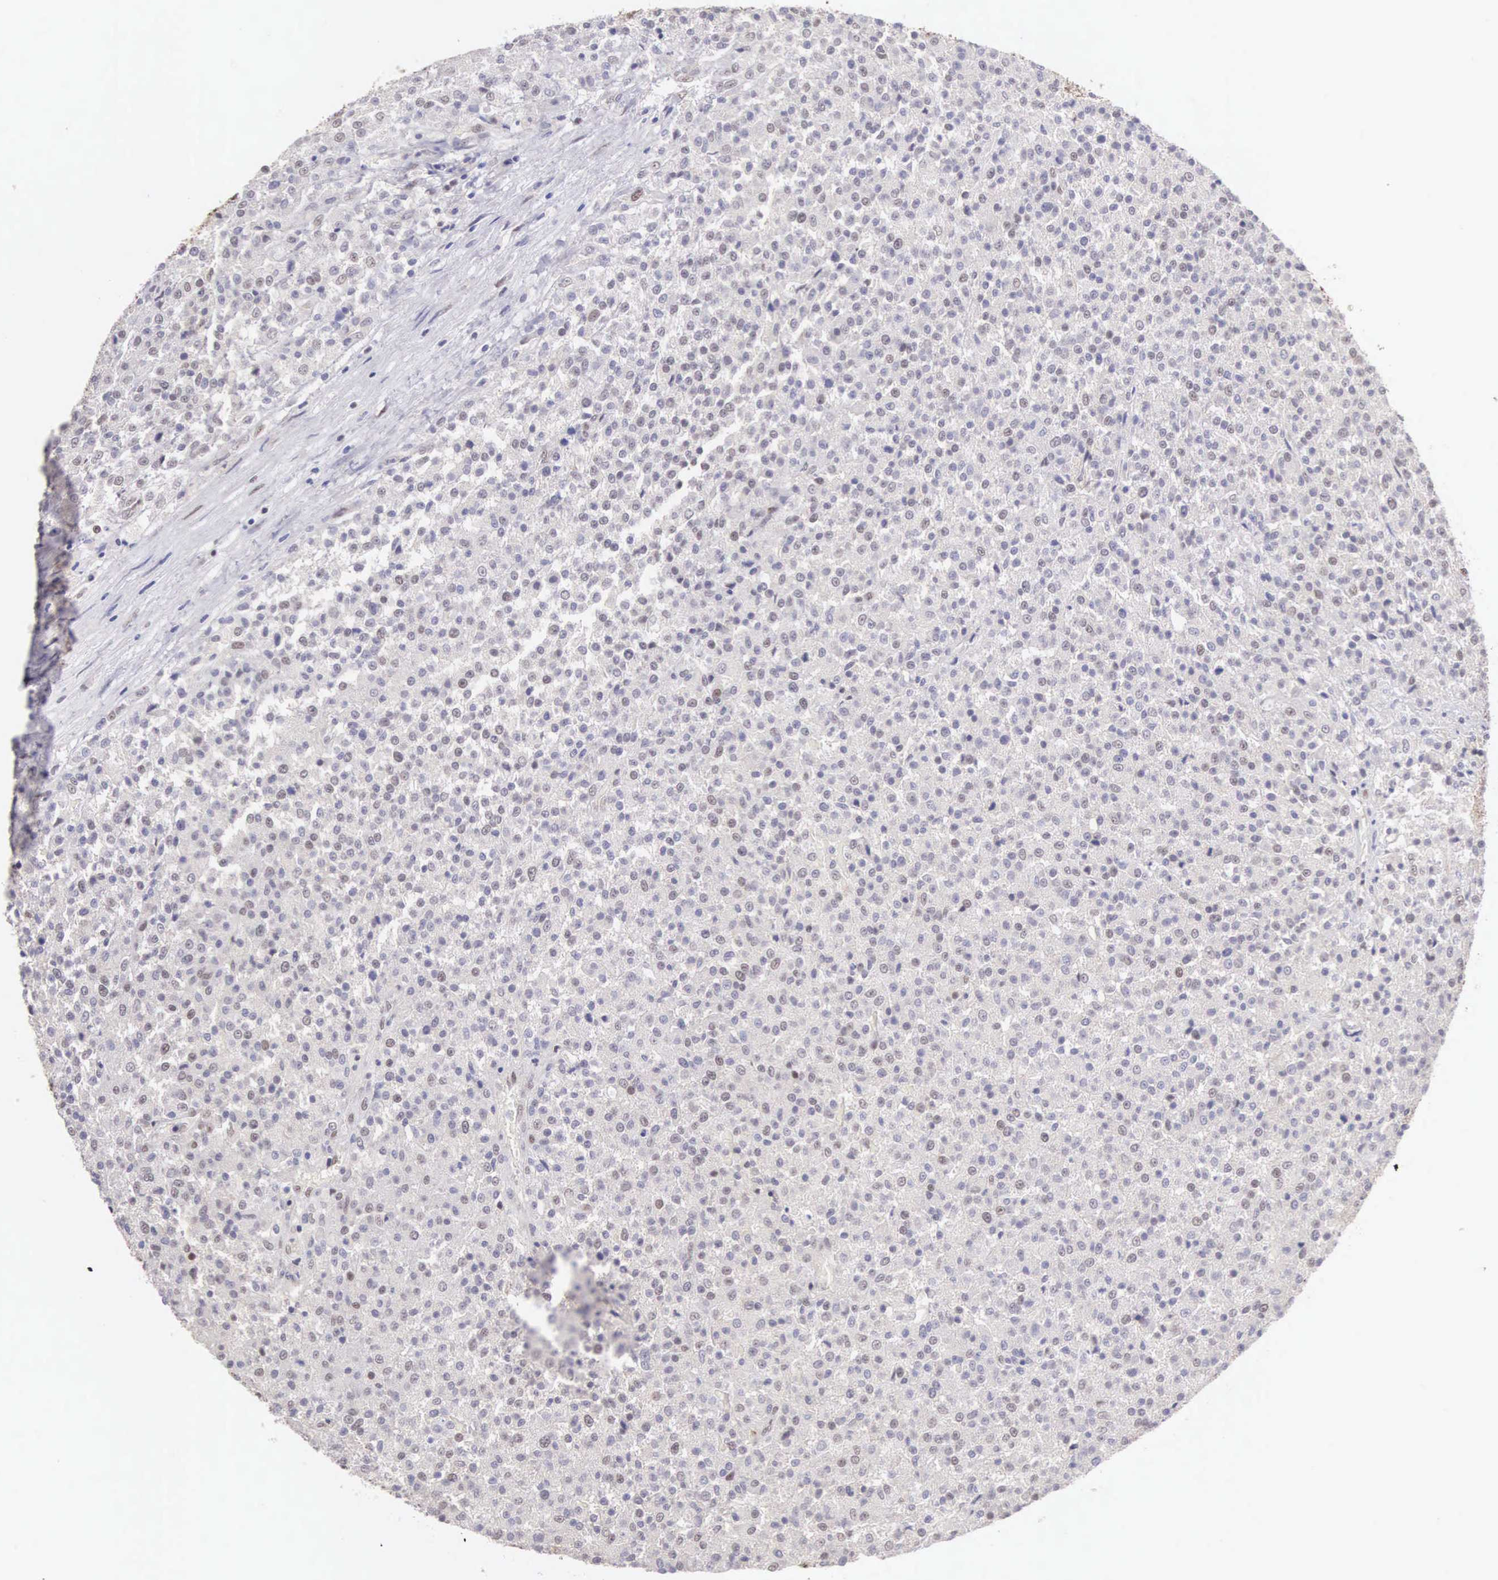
{"staining": {"intensity": "weak", "quantity": "<25%", "location": "nuclear"}, "tissue": "testis cancer", "cell_type": "Tumor cells", "image_type": "cancer", "snomed": [{"axis": "morphology", "description": "Seminoma, NOS"}, {"axis": "topography", "description": "Testis"}], "caption": "This is an IHC image of testis seminoma. There is no positivity in tumor cells.", "gene": "CCDC117", "patient": {"sex": "male", "age": 59}}